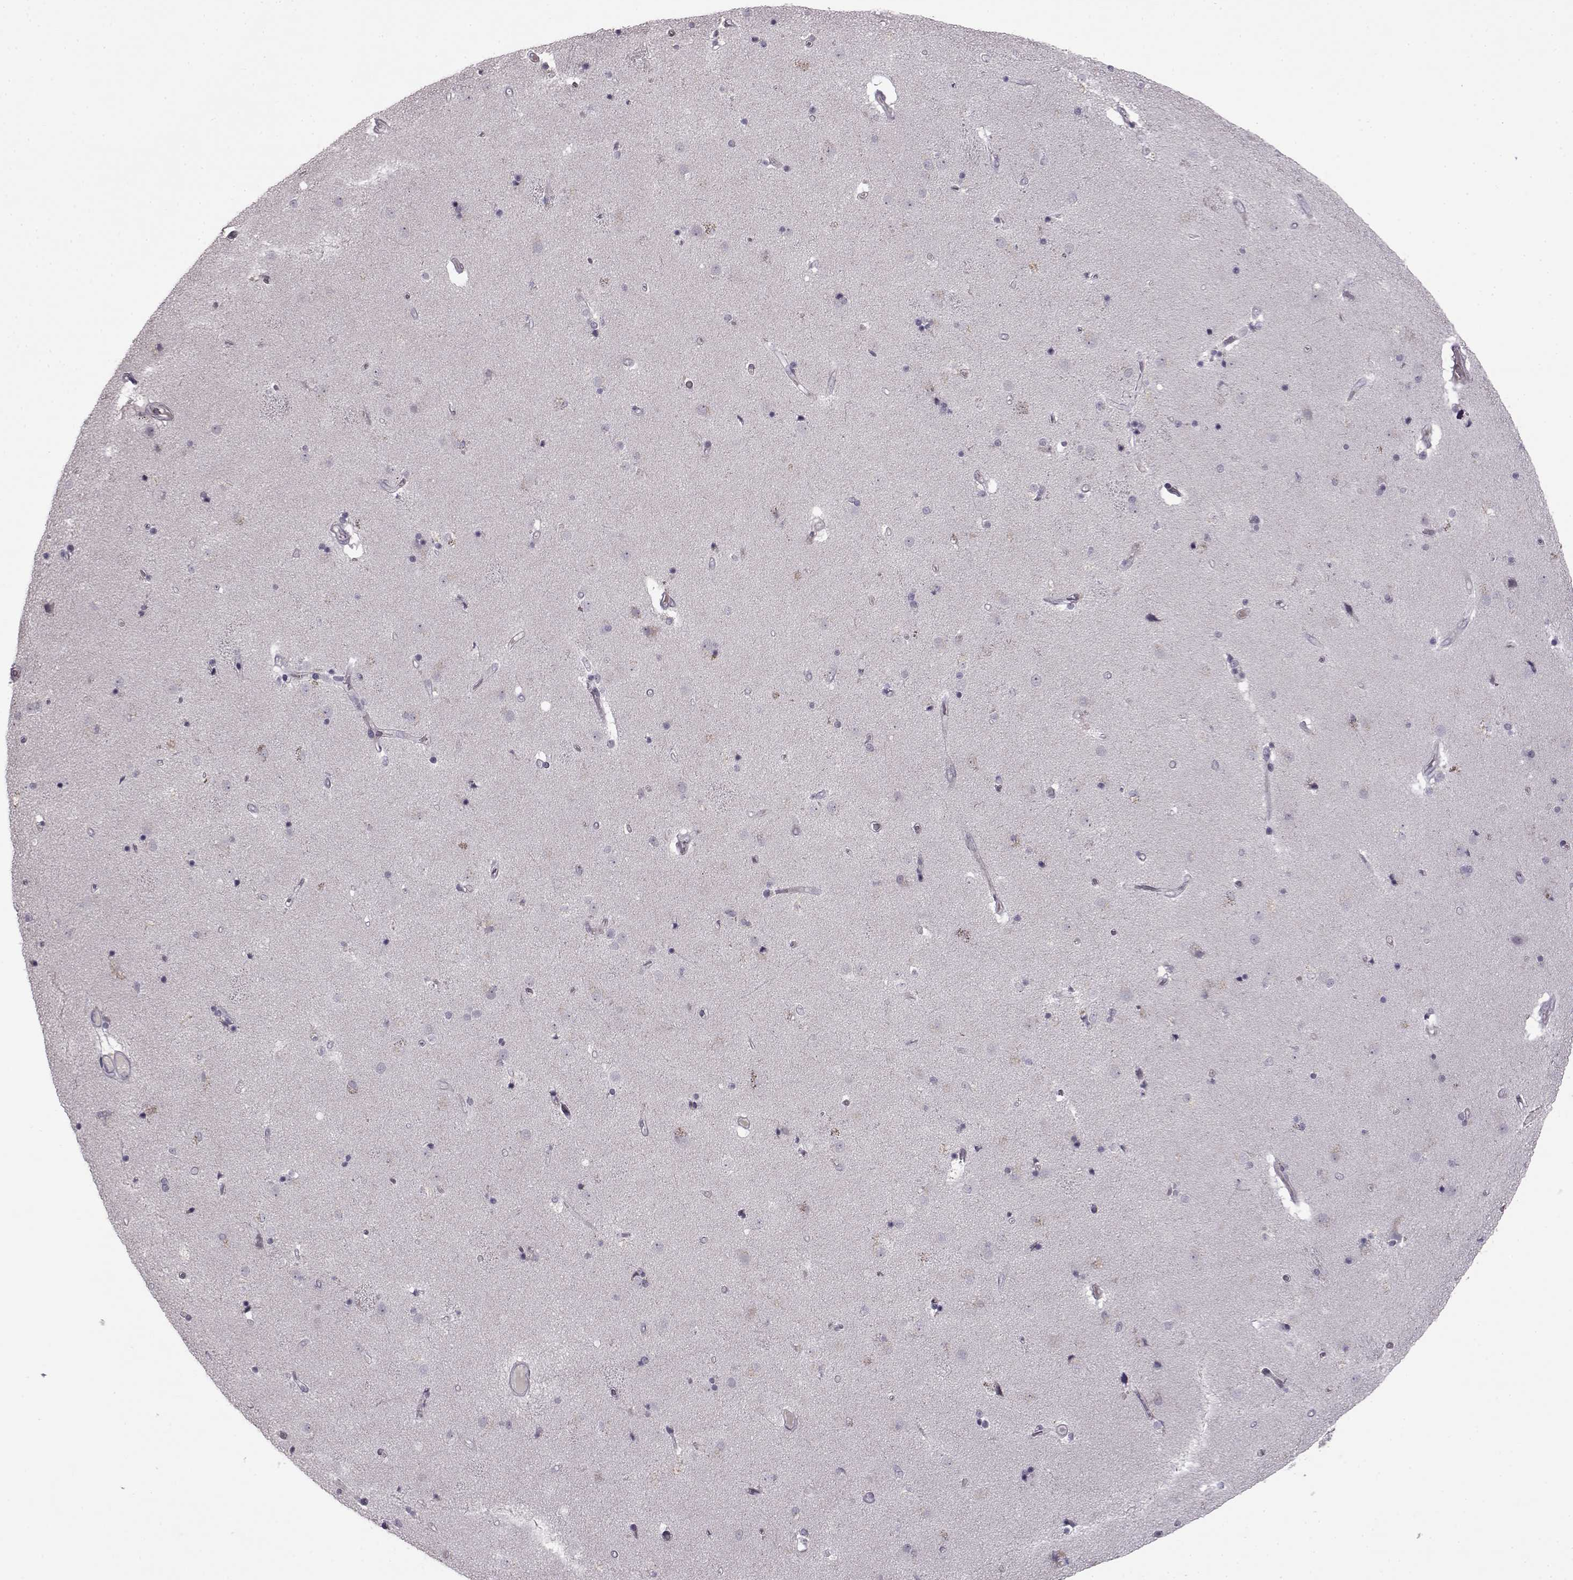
{"staining": {"intensity": "negative", "quantity": "none", "location": "none"}, "tissue": "caudate", "cell_type": "Glial cells", "image_type": "normal", "snomed": [{"axis": "morphology", "description": "Normal tissue, NOS"}, {"axis": "topography", "description": "Lateral ventricle wall"}], "caption": "High magnification brightfield microscopy of benign caudate stained with DAB (3,3'-diaminobenzidine) (brown) and counterstained with hematoxylin (blue): glial cells show no significant staining. The staining was performed using DAB to visualize the protein expression in brown, while the nuclei were stained in blue with hematoxylin (Magnification: 20x).", "gene": "LHB", "patient": {"sex": "female", "age": 71}}